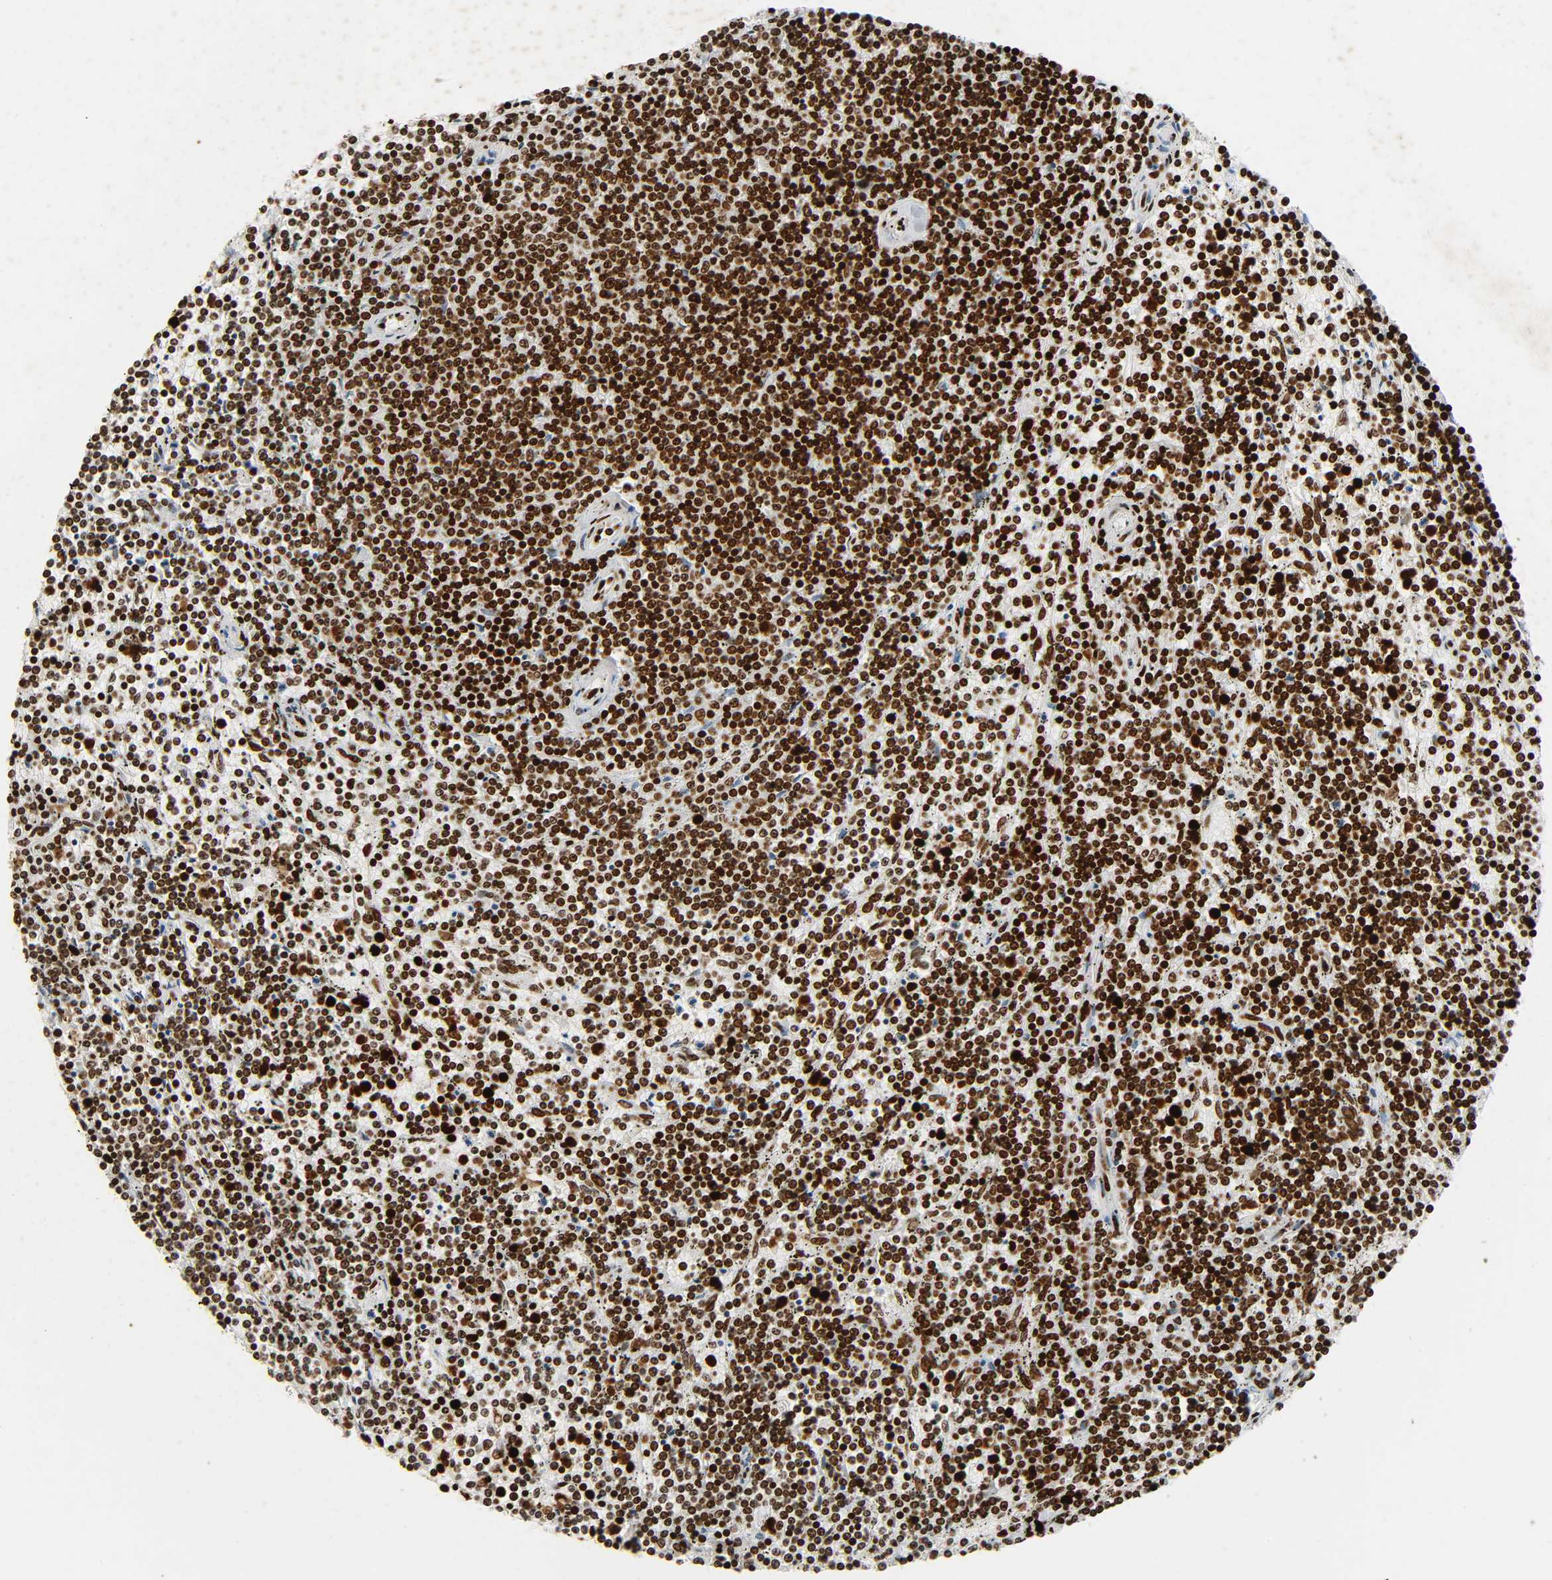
{"staining": {"intensity": "strong", "quantity": ">75%", "location": "nuclear"}, "tissue": "lymphoma", "cell_type": "Tumor cells", "image_type": "cancer", "snomed": [{"axis": "morphology", "description": "Malignant lymphoma, non-Hodgkin's type, Low grade"}, {"axis": "topography", "description": "Spleen"}], "caption": "Strong nuclear positivity for a protein is appreciated in approximately >75% of tumor cells of lymphoma using immunohistochemistry.", "gene": "RXRA", "patient": {"sex": "female", "age": 50}}